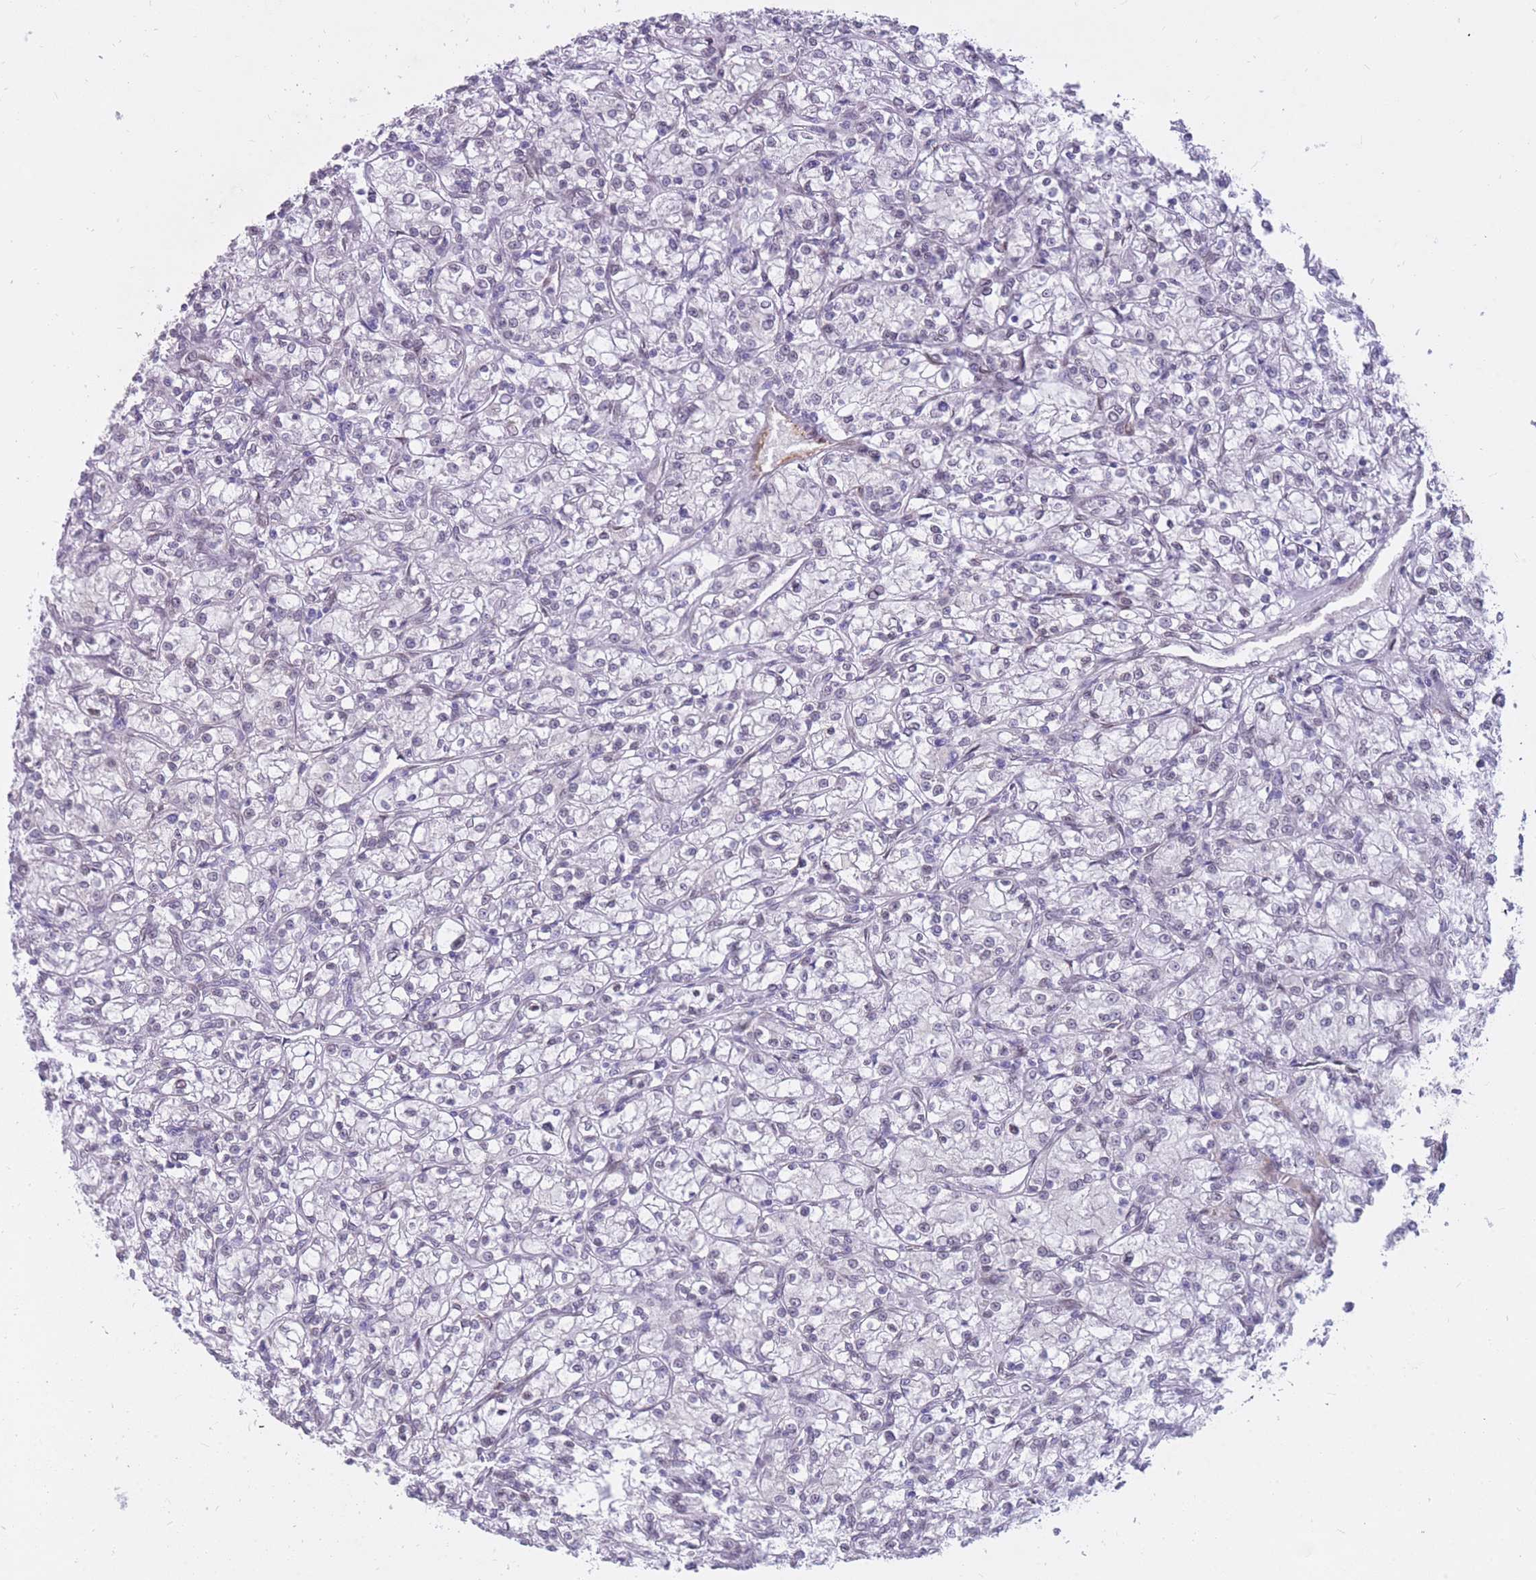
{"staining": {"intensity": "negative", "quantity": "none", "location": "none"}, "tissue": "renal cancer", "cell_type": "Tumor cells", "image_type": "cancer", "snomed": [{"axis": "morphology", "description": "Adenocarcinoma, NOS"}, {"axis": "topography", "description": "Kidney"}], "caption": "Renal cancer (adenocarcinoma) was stained to show a protein in brown. There is no significant expression in tumor cells.", "gene": "HOOK2", "patient": {"sex": "female", "age": 59}}